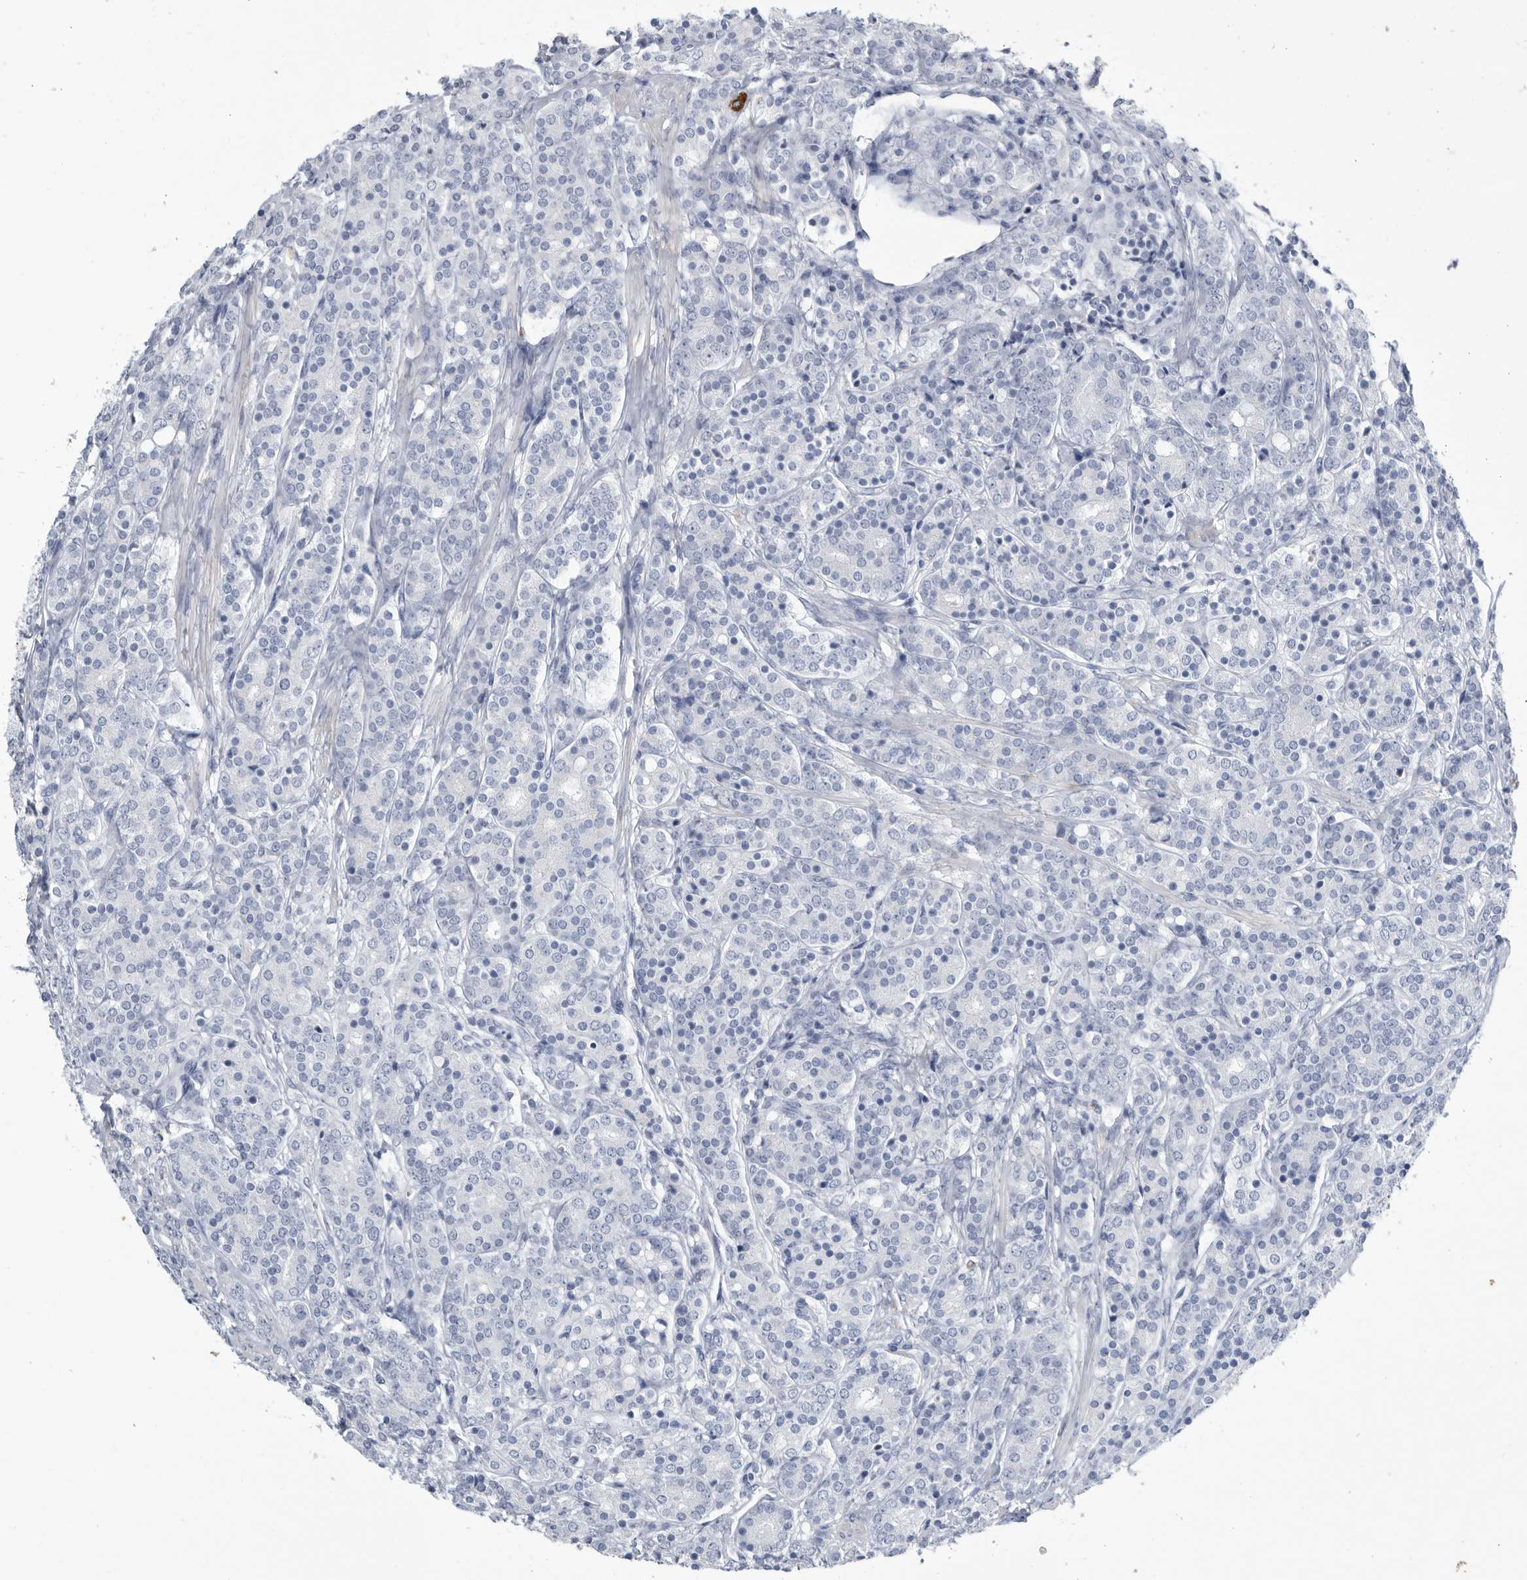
{"staining": {"intensity": "negative", "quantity": "none", "location": "none"}, "tissue": "prostate cancer", "cell_type": "Tumor cells", "image_type": "cancer", "snomed": [{"axis": "morphology", "description": "Adenocarcinoma, High grade"}, {"axis": "topography", "description": "Prostate"}], "caption": "Micrograph shows no significant protein staining in tumor cells of prostate cancer (high-grade adenocarcinoma). (Immunohistochemistry, brightfield microscopy, high magnification).", "gene": "BTBD6", "patient": {"sex": "male", "age": 62}}